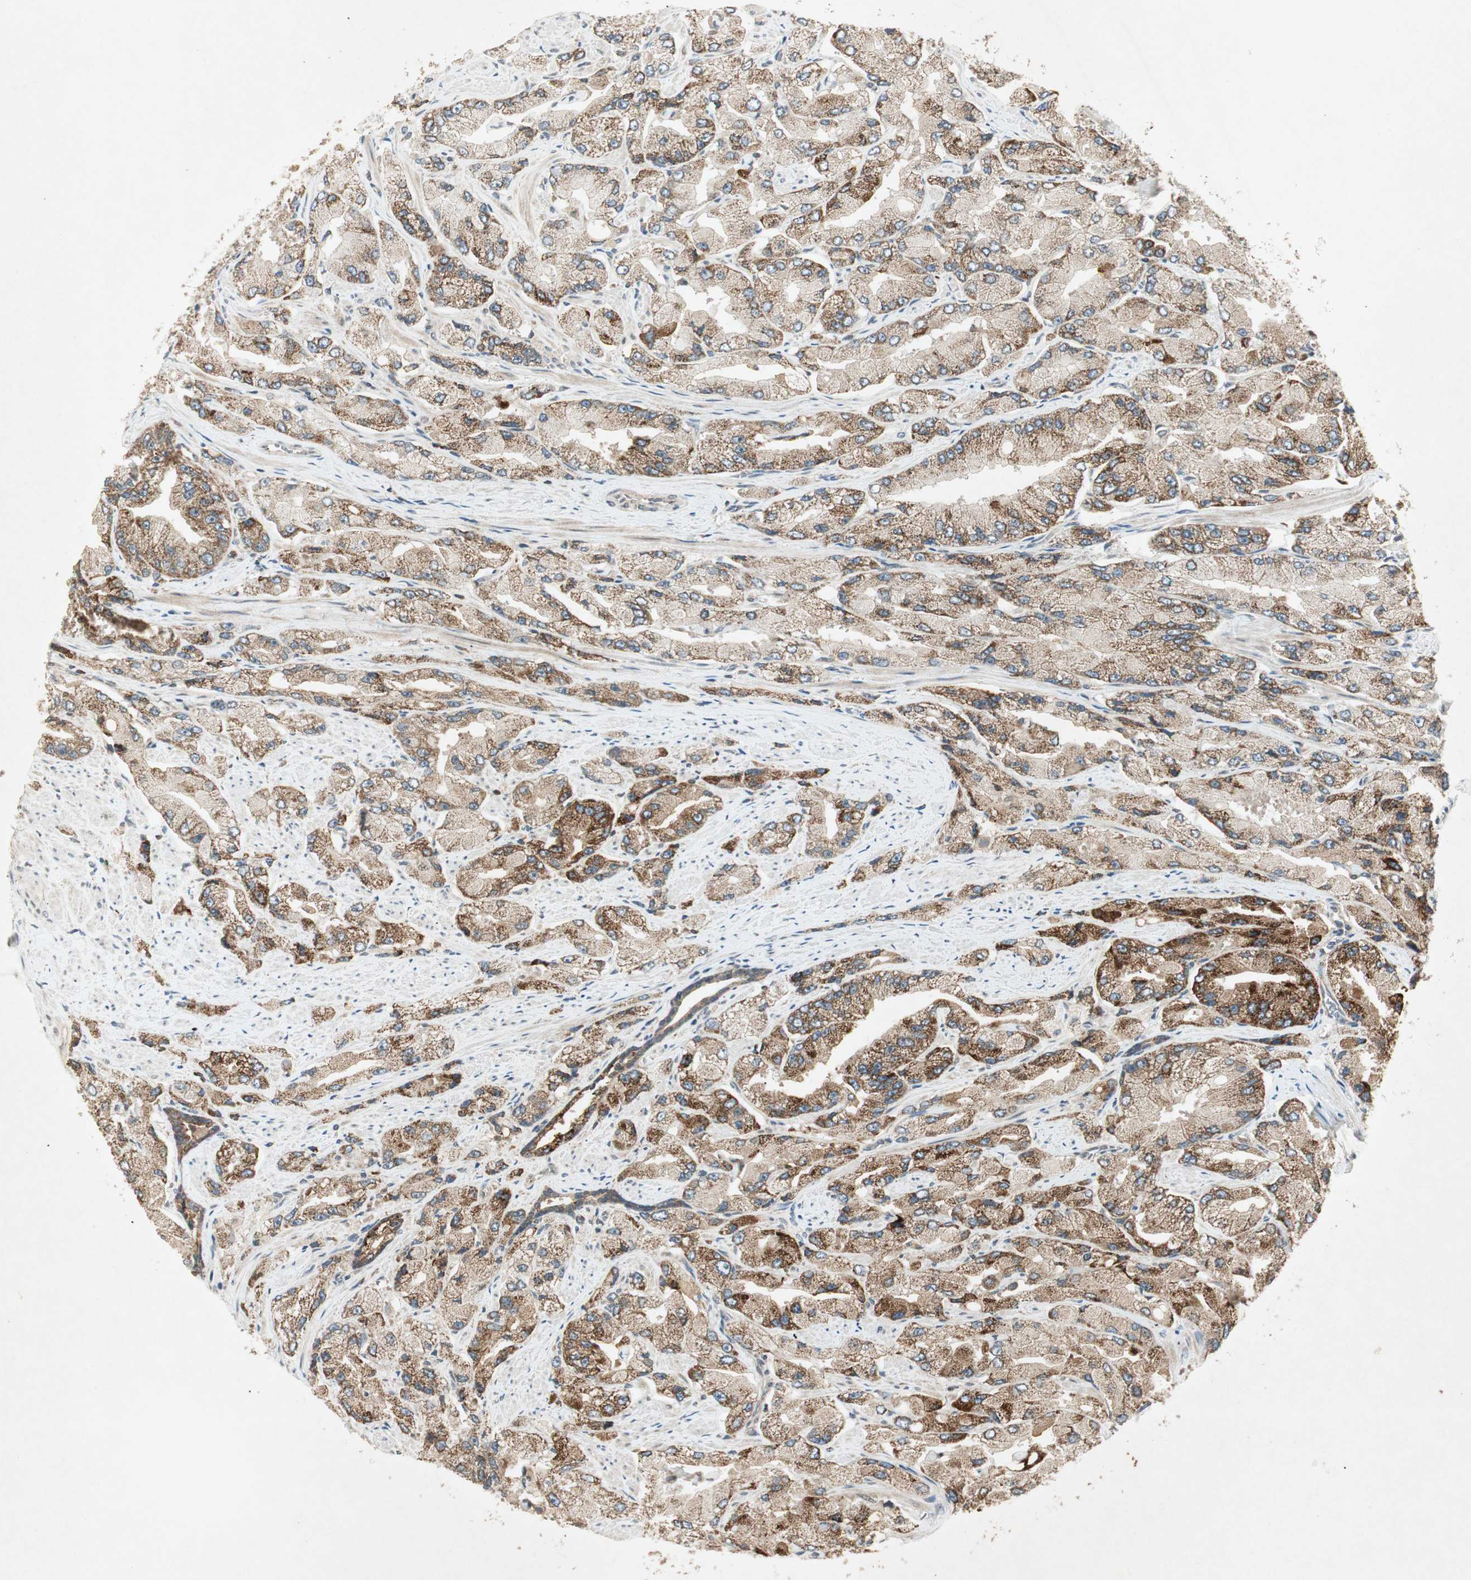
{"staining": {"intensity": "strong", "quantity": ">75%", "location": "cytoplasmic/membranous"}, "tissue": "prostate cancer", "cell_type": "Tumor cells", "image_type": "cancer", "snomed": [{"axis": "morphology", "description": "Adenocarcinoma, High grade"}, {"axis": "topography", "description": "Prostate"}], "caption": "Tumor cells demonstrate high levels of strong cytoplasmic/membranous staining in about >75% of cells in human prostate cancer.", "gene": "USP2", "patient": {"sex": "male", "age": 58}}